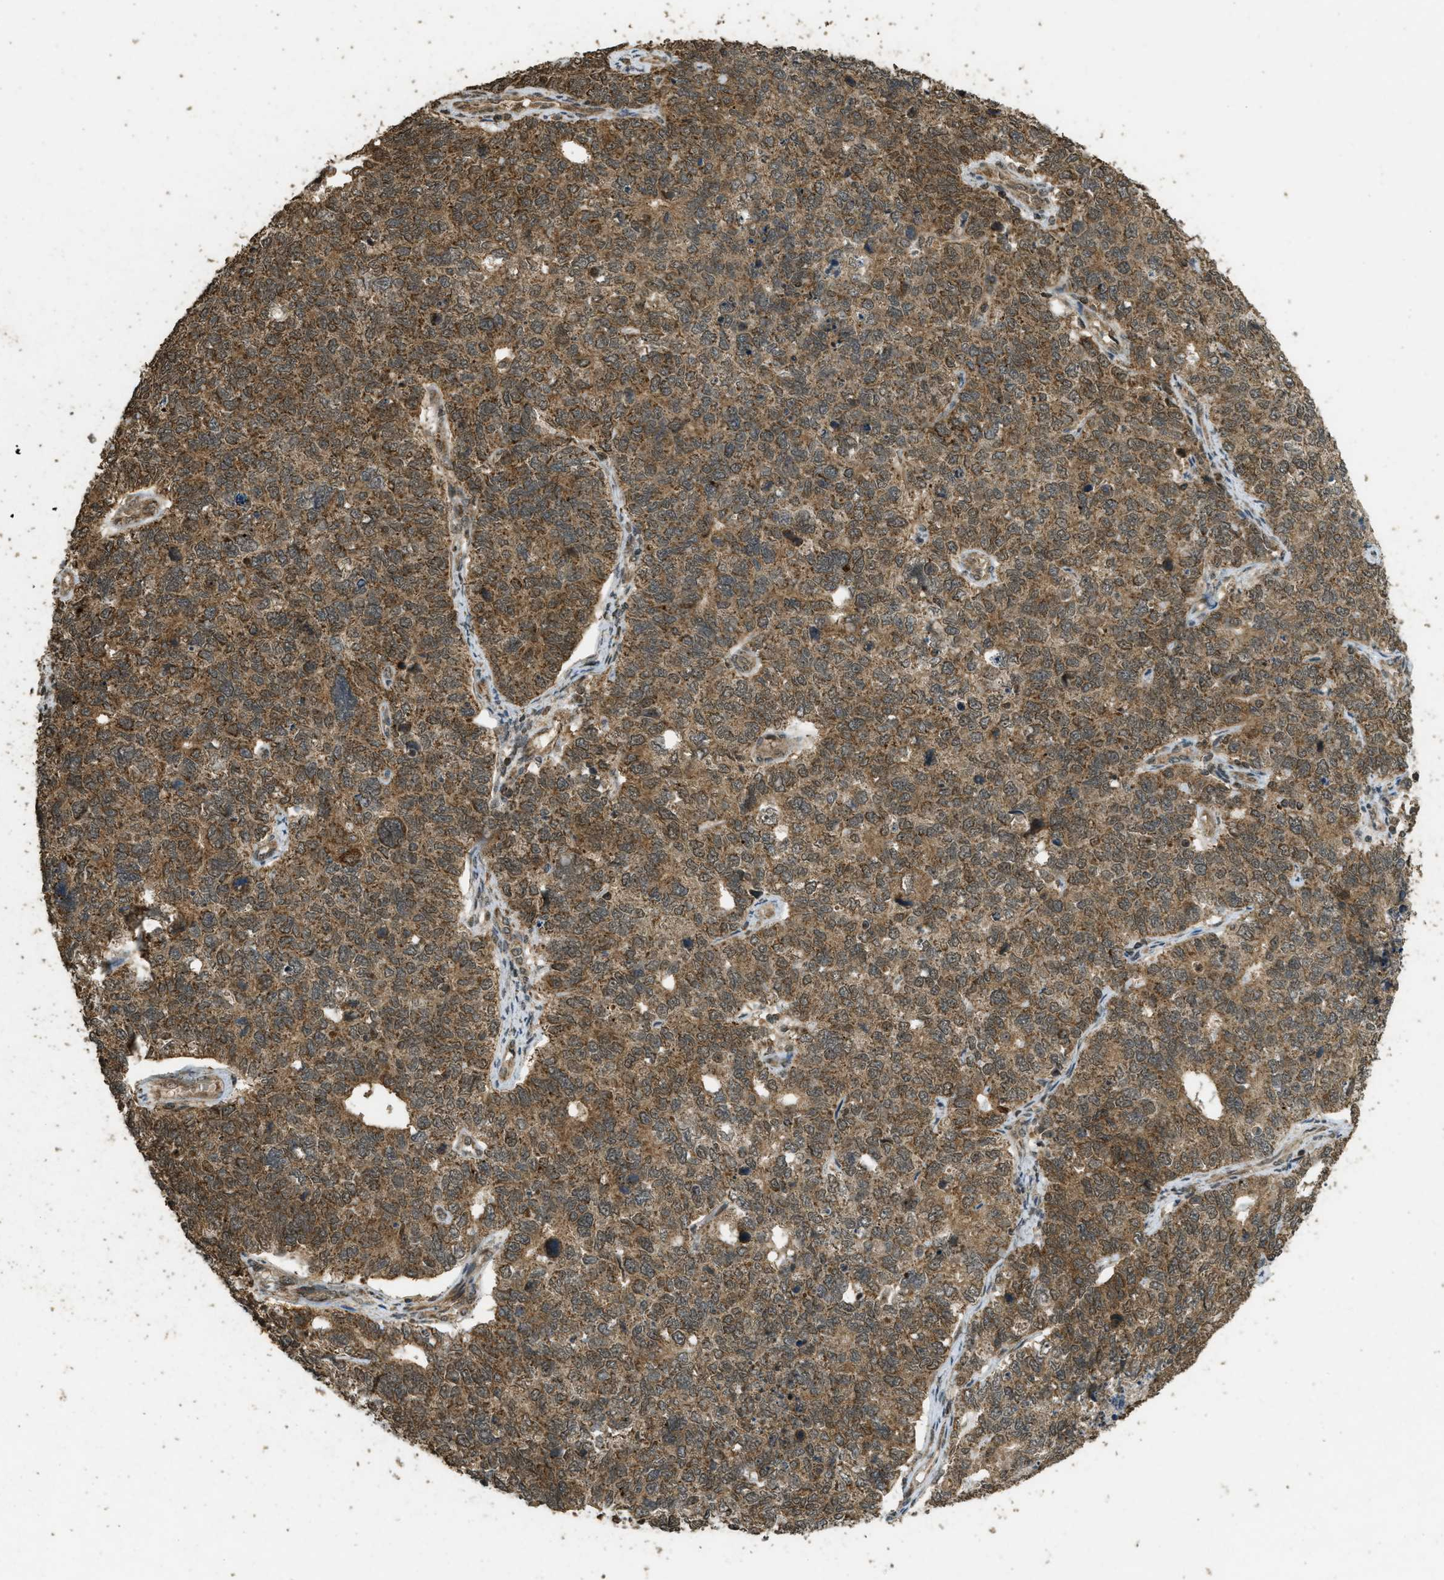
{"staining": {"intensity": "moderate", "quantity": ">75%", "location": "cytoplasmic/membranous"}, "tissue": "cervical cancer", "cell_type": "Tumor cells", "image_type": "cancer", "snomed": [{"axis": "morphology", "description": "Squamous cell carcinoma, NOS"}, {"axis": "topography", "description": "Cervix"}], "caption": "The histopathology image exhibits staining of squamous cell carcinoma (cervical), revealing moderate cytoplasmic/membranous protein positivity (brown color) within tumor cells.", "gene": "CTPS1", "patient": {"sex": "female", "age": 63}}